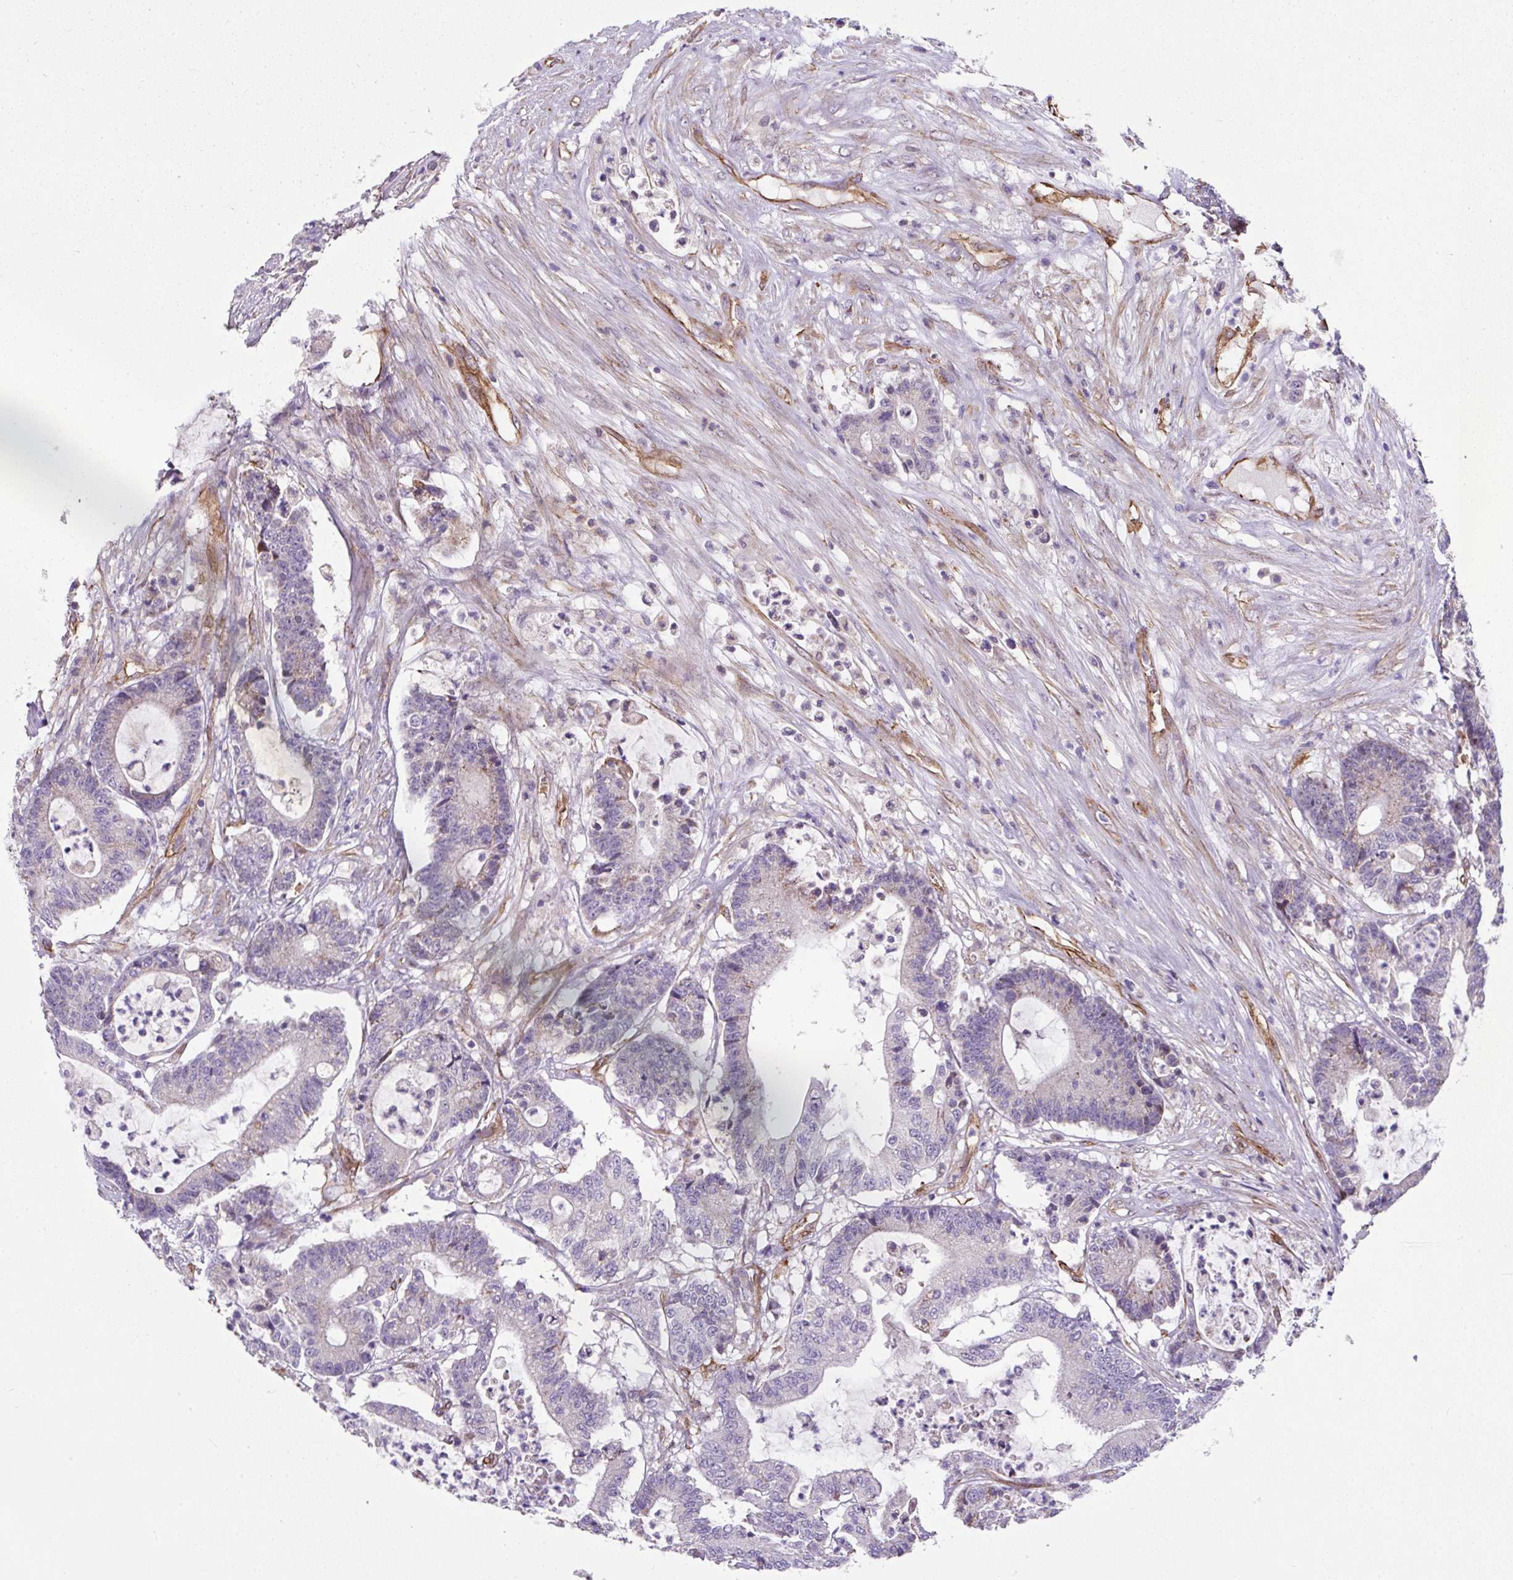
{"staining": {"intensity": "negative", "quantity": "none", "location": "none"}, "tissue": "colorectal cancer", "cell_type": "Tumor cells", "image_type": "cancer", "snomed": [{"axis": "morphology", "description": "Adenocarcinoma, NOS"}, {"axis": "topography", "description": "Colon"}], "caption": "IHC image of neoplastic tissue: human colorectal cancer stained with DAB (3,3'-diaminobenzidine) shows no significant protein positivity in tumor cells.", "gene": "ANKUB1", "patient": {"sex": "female", "age": 84}}